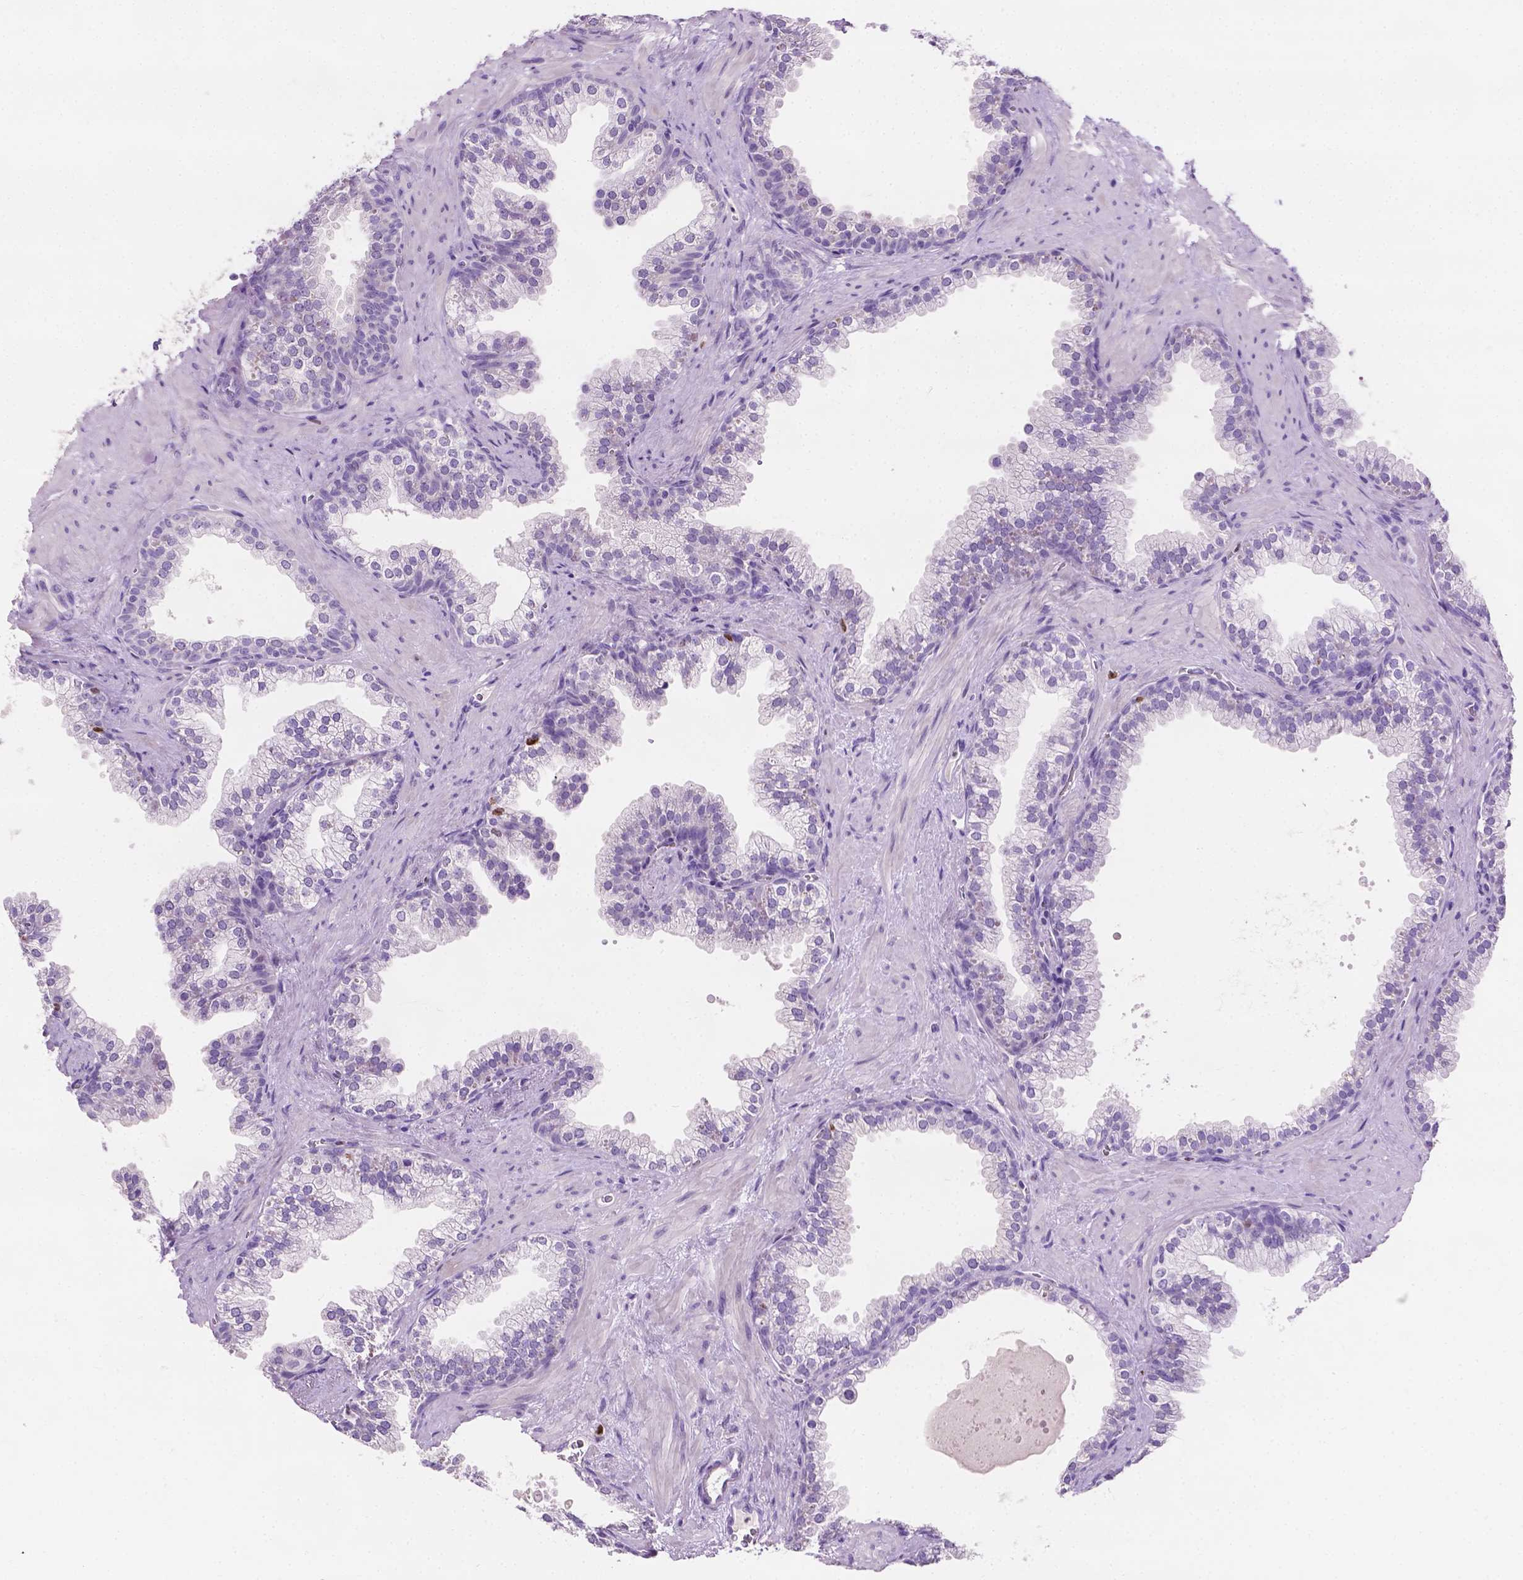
{"staining": {"intensity": "moderate", "quantity": "<25%", "location": "nuclear"}, "tissue": "prostate", "cell_type": "Glandular cells", "image_type": "normal", "snomed": [{"axis": "morphology", "description": "Normal tissue, NOS"}, {"axis": "topography", "description": "Prostate"}], "caption": "About <25% of glandular cells in benign prostate reveal moderate nuclear protein staining as visualized by brown immunohistochemical staining.", "gene": "SIAH2", "patient": {"sex": "male", "age": 79}}